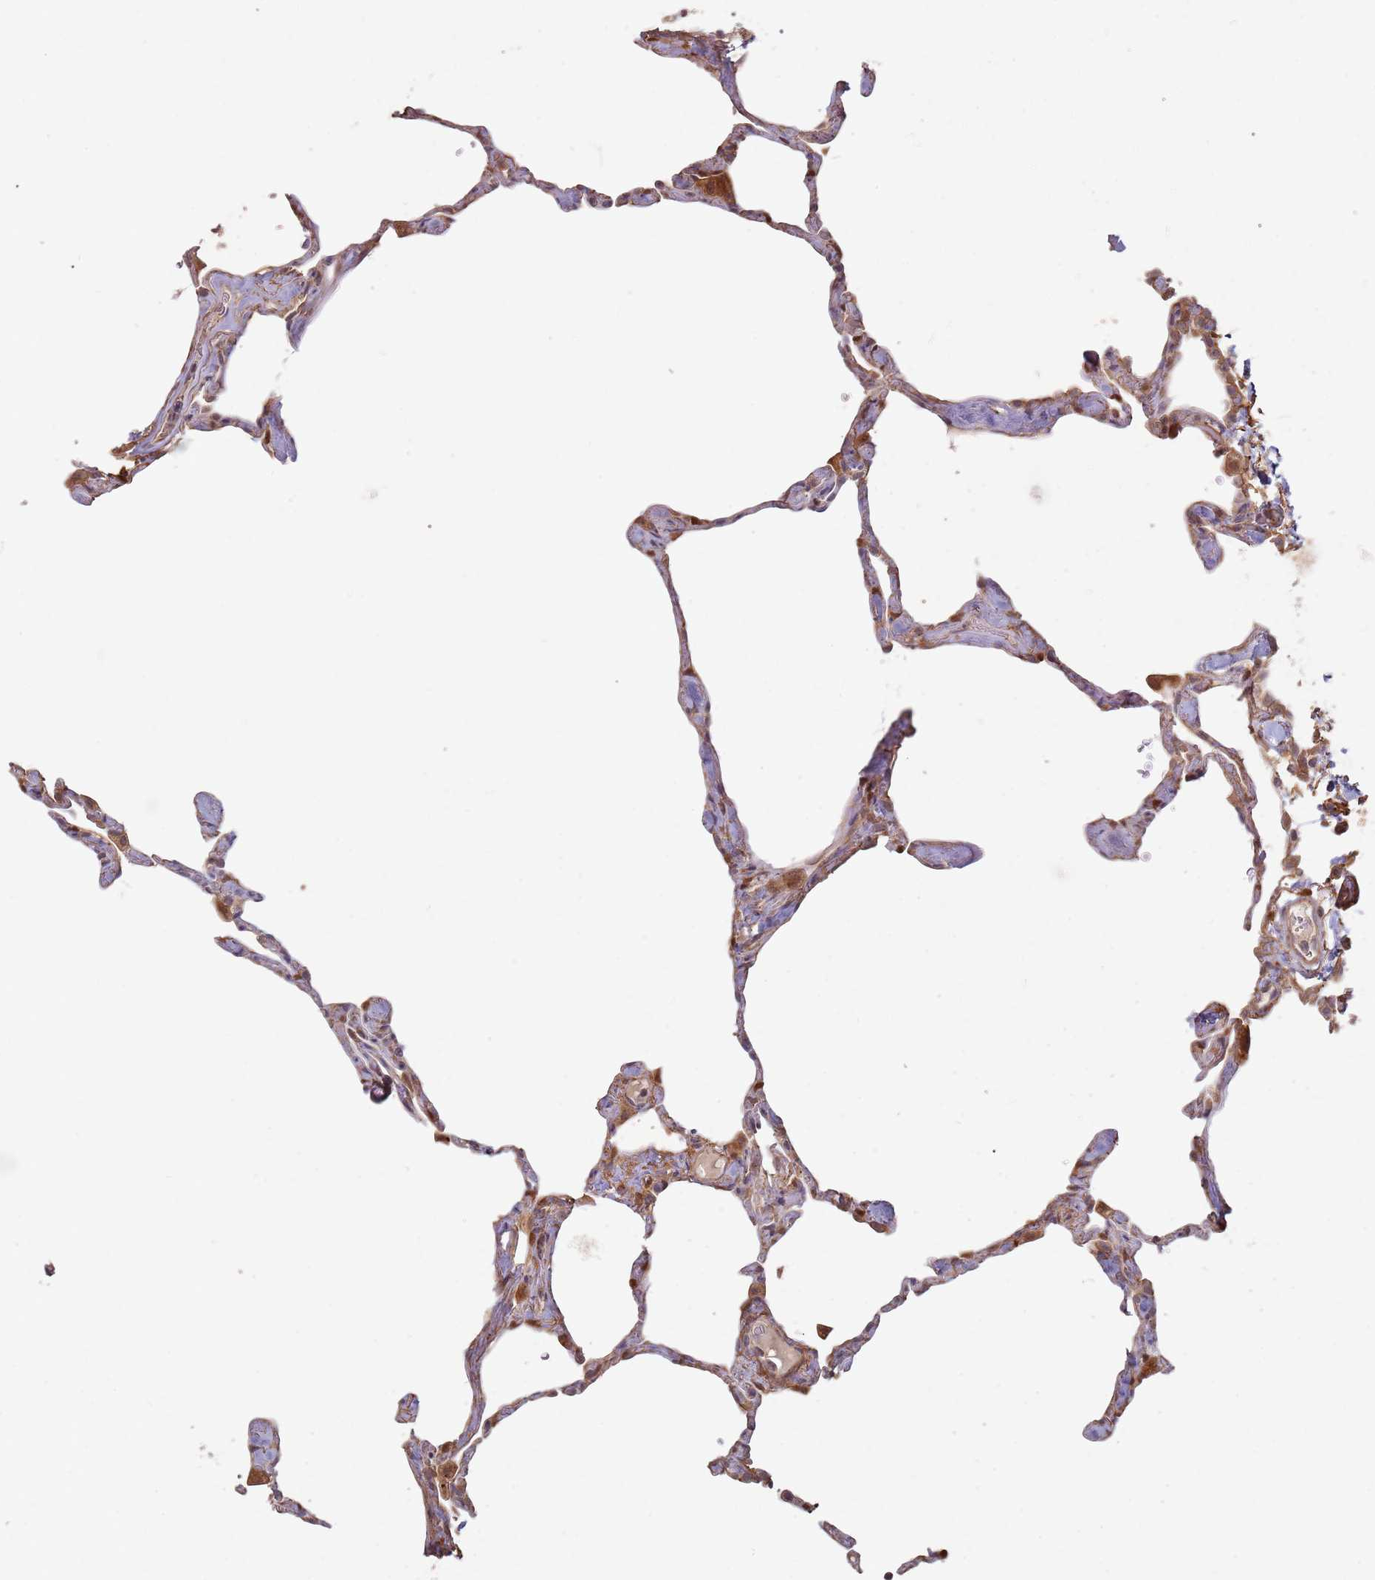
{"staining": {"intensity": "moderate", "quantity": ">75%", "location": "cytoplasmic/membranous"}, "tissue": "lung", "cell_type": "Alveolar cells", "image_type": "normal", "snomed": [{"axis": "morphology", "description": "Normal tissue, NOS"}, {"axis": "topography", "description": "Lung"}], "caption": "This image reveals benign lung stained with immunohistochemistry to label a protein in brown. The cytoplasmic/membranous of alveolar cells show moderate positivity for the protein. Nuclei are counter-stained blue.", "gene": "MPEG1", "patient": {"sex": "male", "age": 65}}